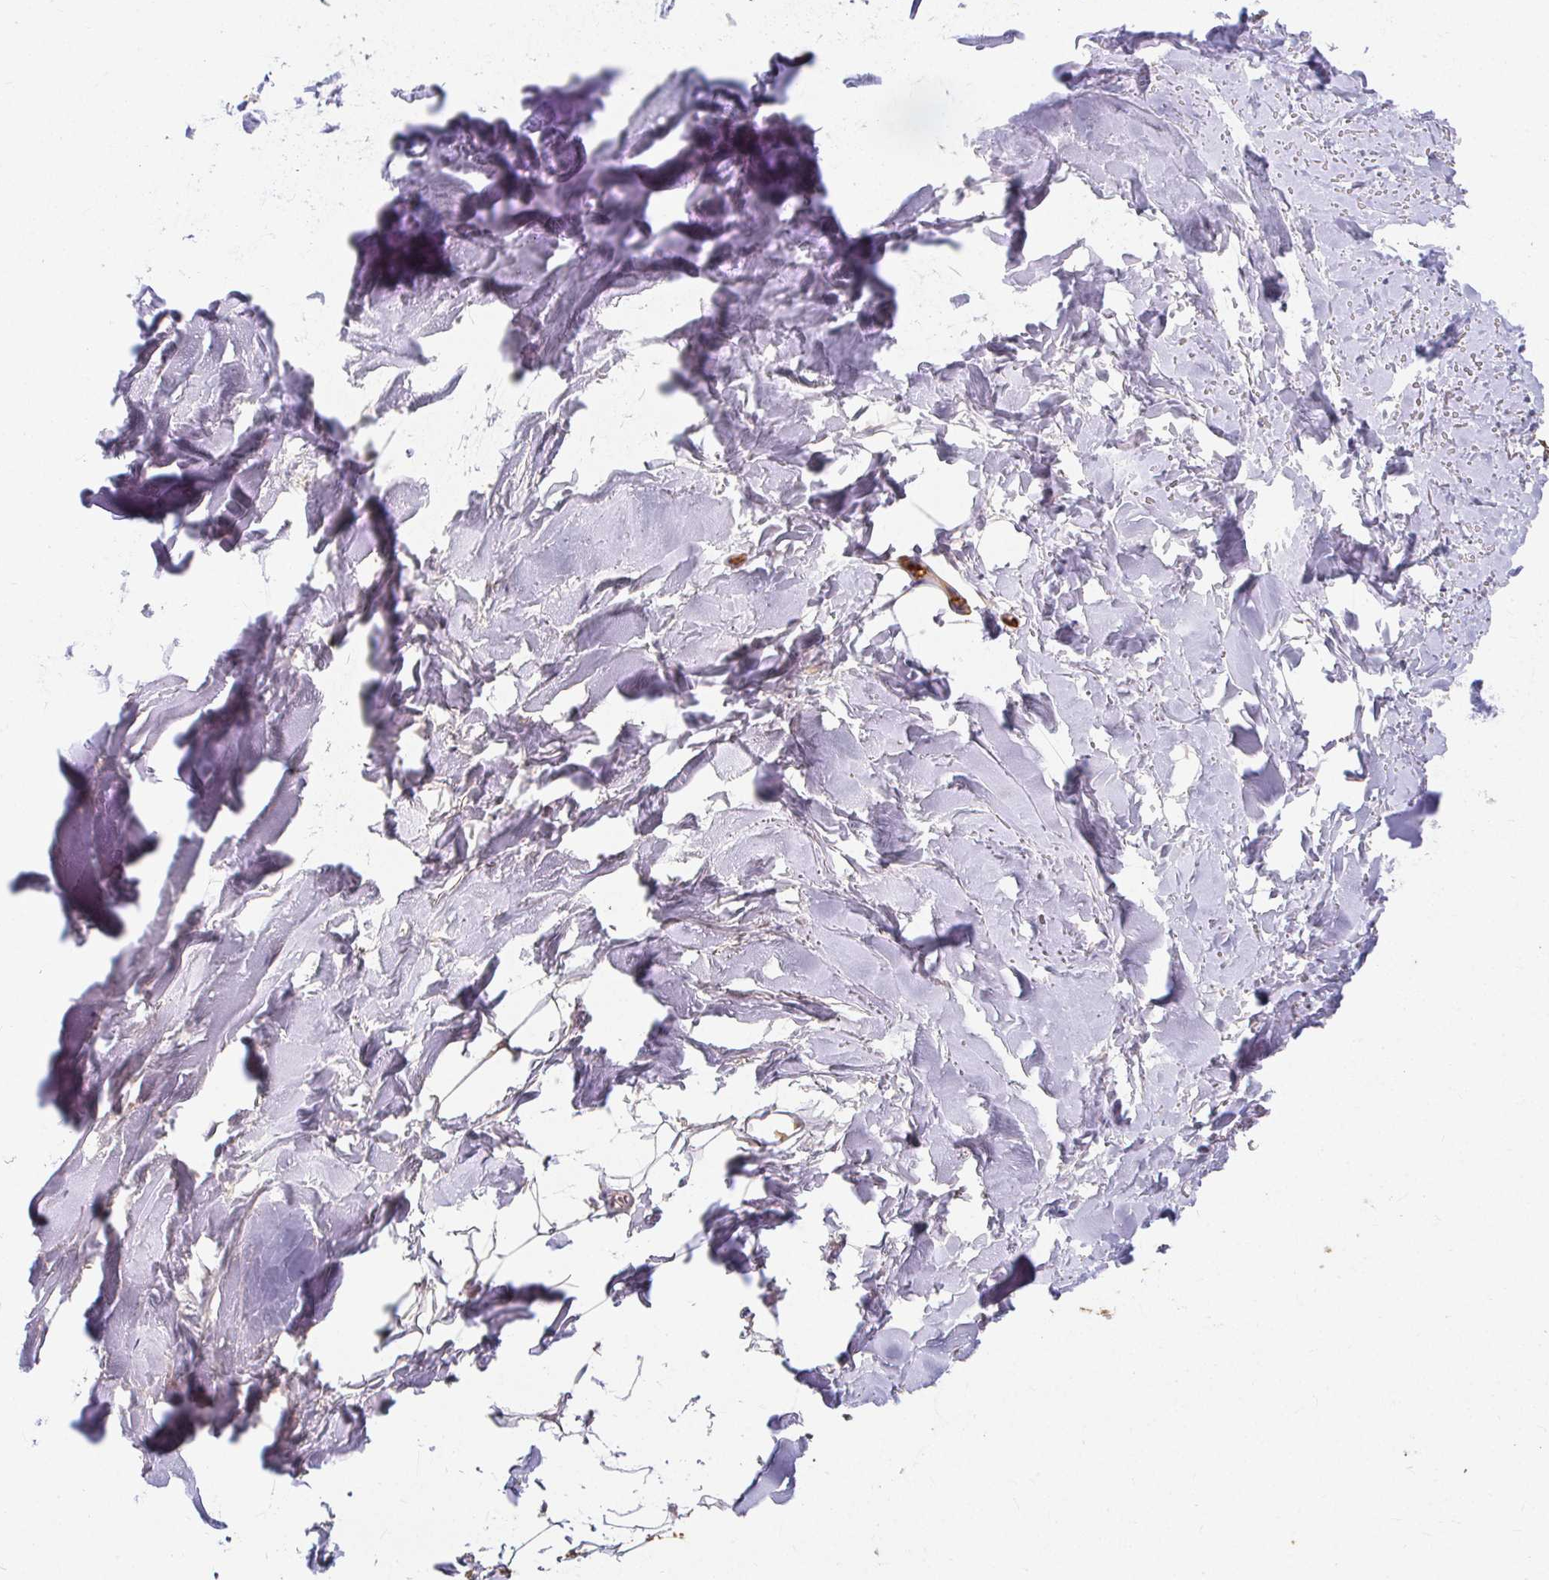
{"staining": {"intensity": "moderate", "quantity": "<25%", "location": "cytoplasmic/membranous"}, "tissue": "soft tissue", "cell_type": "Chondrocytes", "image_type": "normal", "snomed": [{"axis": "morphology", "description": "Normal tissue, NOS"}, {"axis": "topography", "description": "Cartilage tissue"}, {"axis": "topography", "description": "Bronchus"}], "caption": "Approximately <25% of chondrocytes in unremarkable human soft tissue display moderate cytoplasmic/membranous protein expression as visualized by brown immunohistochemical staining.", "gene": "LOXL4", "patient": {"sex": "female", "age": 79}}